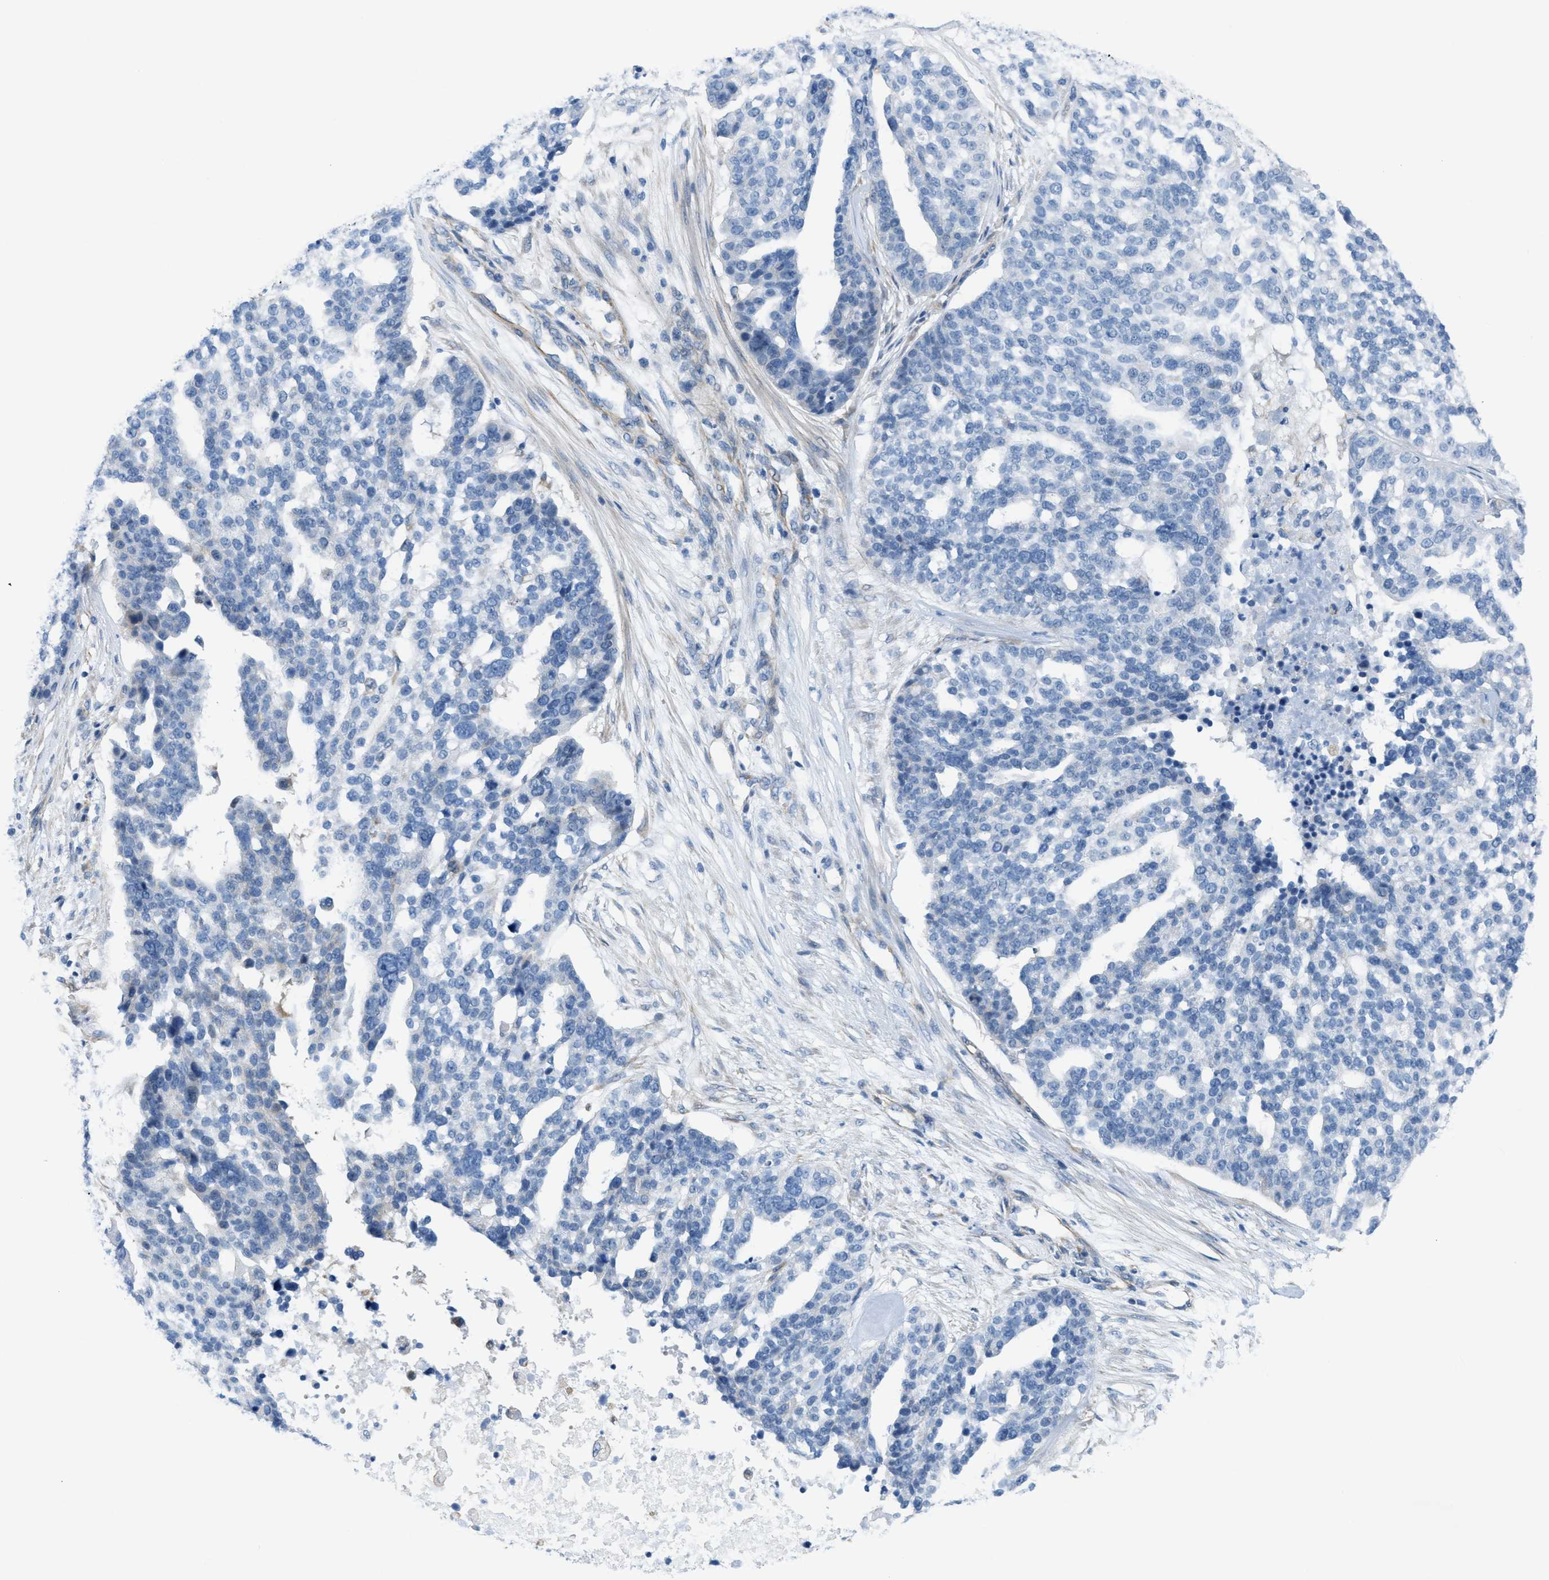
{"staining": {"intensity": "negative", "quantity": "none", "location": "none"}, "tissue": "ovarian cancer", "cell_type": "Tumor cells", "image_type": "cancer", "snomed": [{"axis": "morphology", "description": "Cystadenocarcinoma, serous, NOS"}, {"axis": "topography", "description": "Ovary"}], "caption": "Serous cystadenocarcinoma (ovarian) stained for a protein using immunohistochemistry (IHC) shows no staining tumor cells.", "gene": "SLC12A1", "patient": {"sex": "female", "age": 59}}